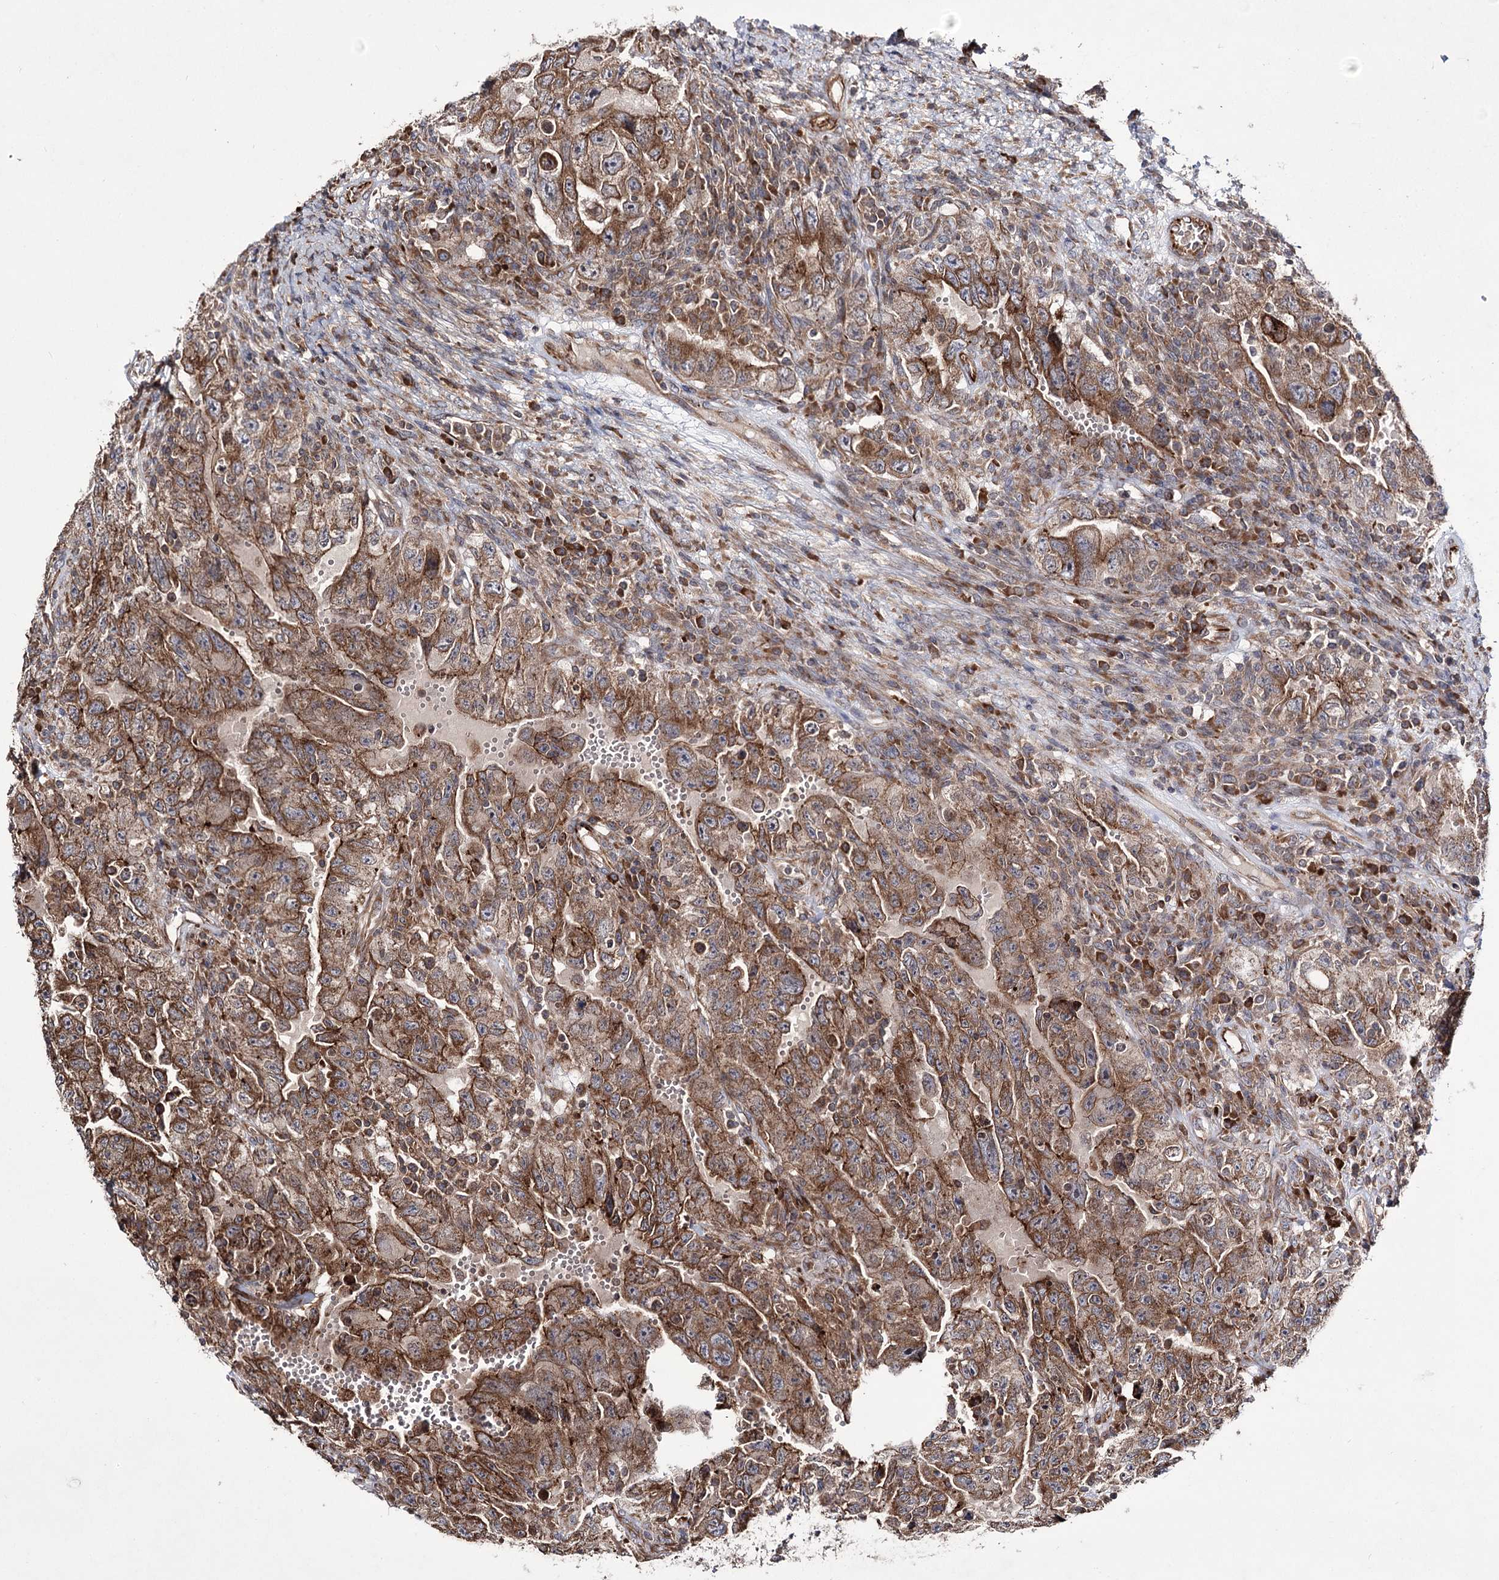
{"staining": {"intensity": "moderate", "quantity": ">75%", "location": "cytoplasmic/membranous"}, "tissue": "testis cancer", "cell_type": "Tumor cells", "image_type": "cancer", "snomed": [{"axis": "morphology", "description": "Carcinoma, Embryonal, NOS"}, {"axis": "topography", "description": "Testis"}], "caption": "Testis embryonal carcinoma was stained to show a protein in brown. There is medium levels of moderate cytoplasmic/membranous staining in approximately >75% of tumor cells.", "gene": "HECTD2", "patient": {"sex": "male", "age": 26}}